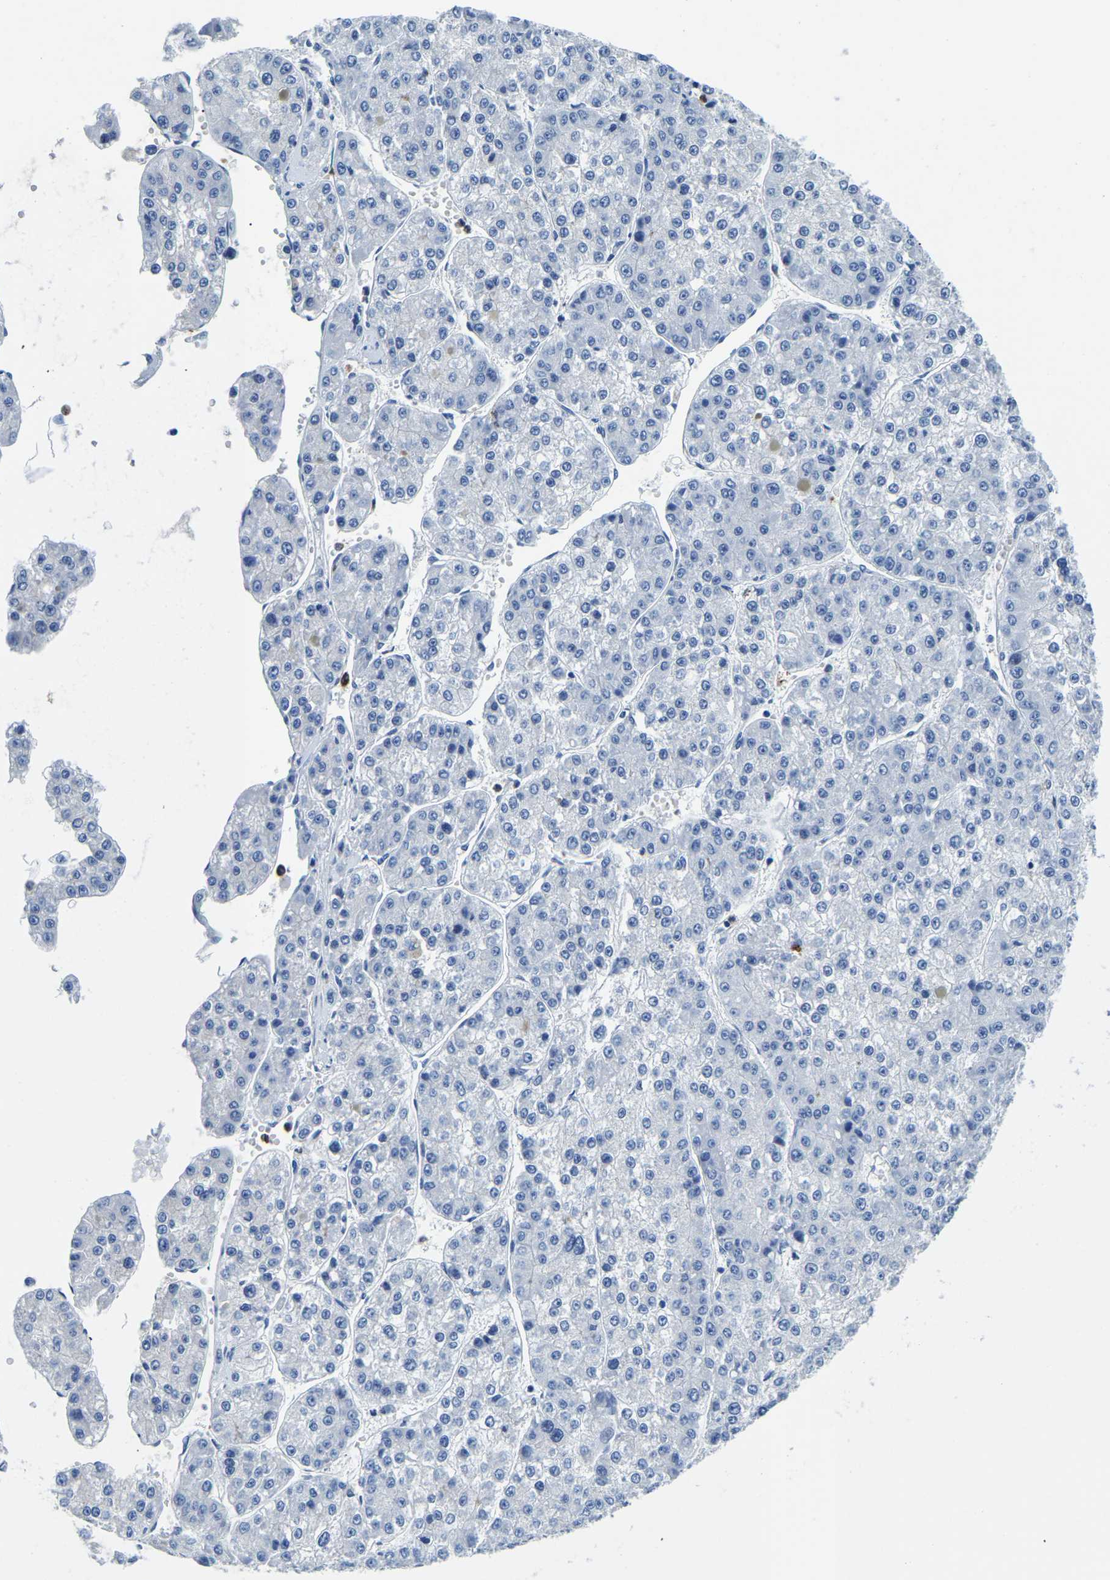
{"staining": {"intensity": "negative", "quantity": "none", "location": "none"}, "tissue": "liver cancer", "cell_type": "Tumor cells", "image_type": "cancer", "snomed": [{"axis": "morphology", "description": "Carcinoma, Hepatocellular, NOS"}, {"axis": "topography", "description": "Liver"}], "caption": "Tumor cells are negative for protein expression in human liver cancer (hepatocellular carcinoma).", "gene": "MS4A3", "patient": {"sex": "female", "age": 73}}